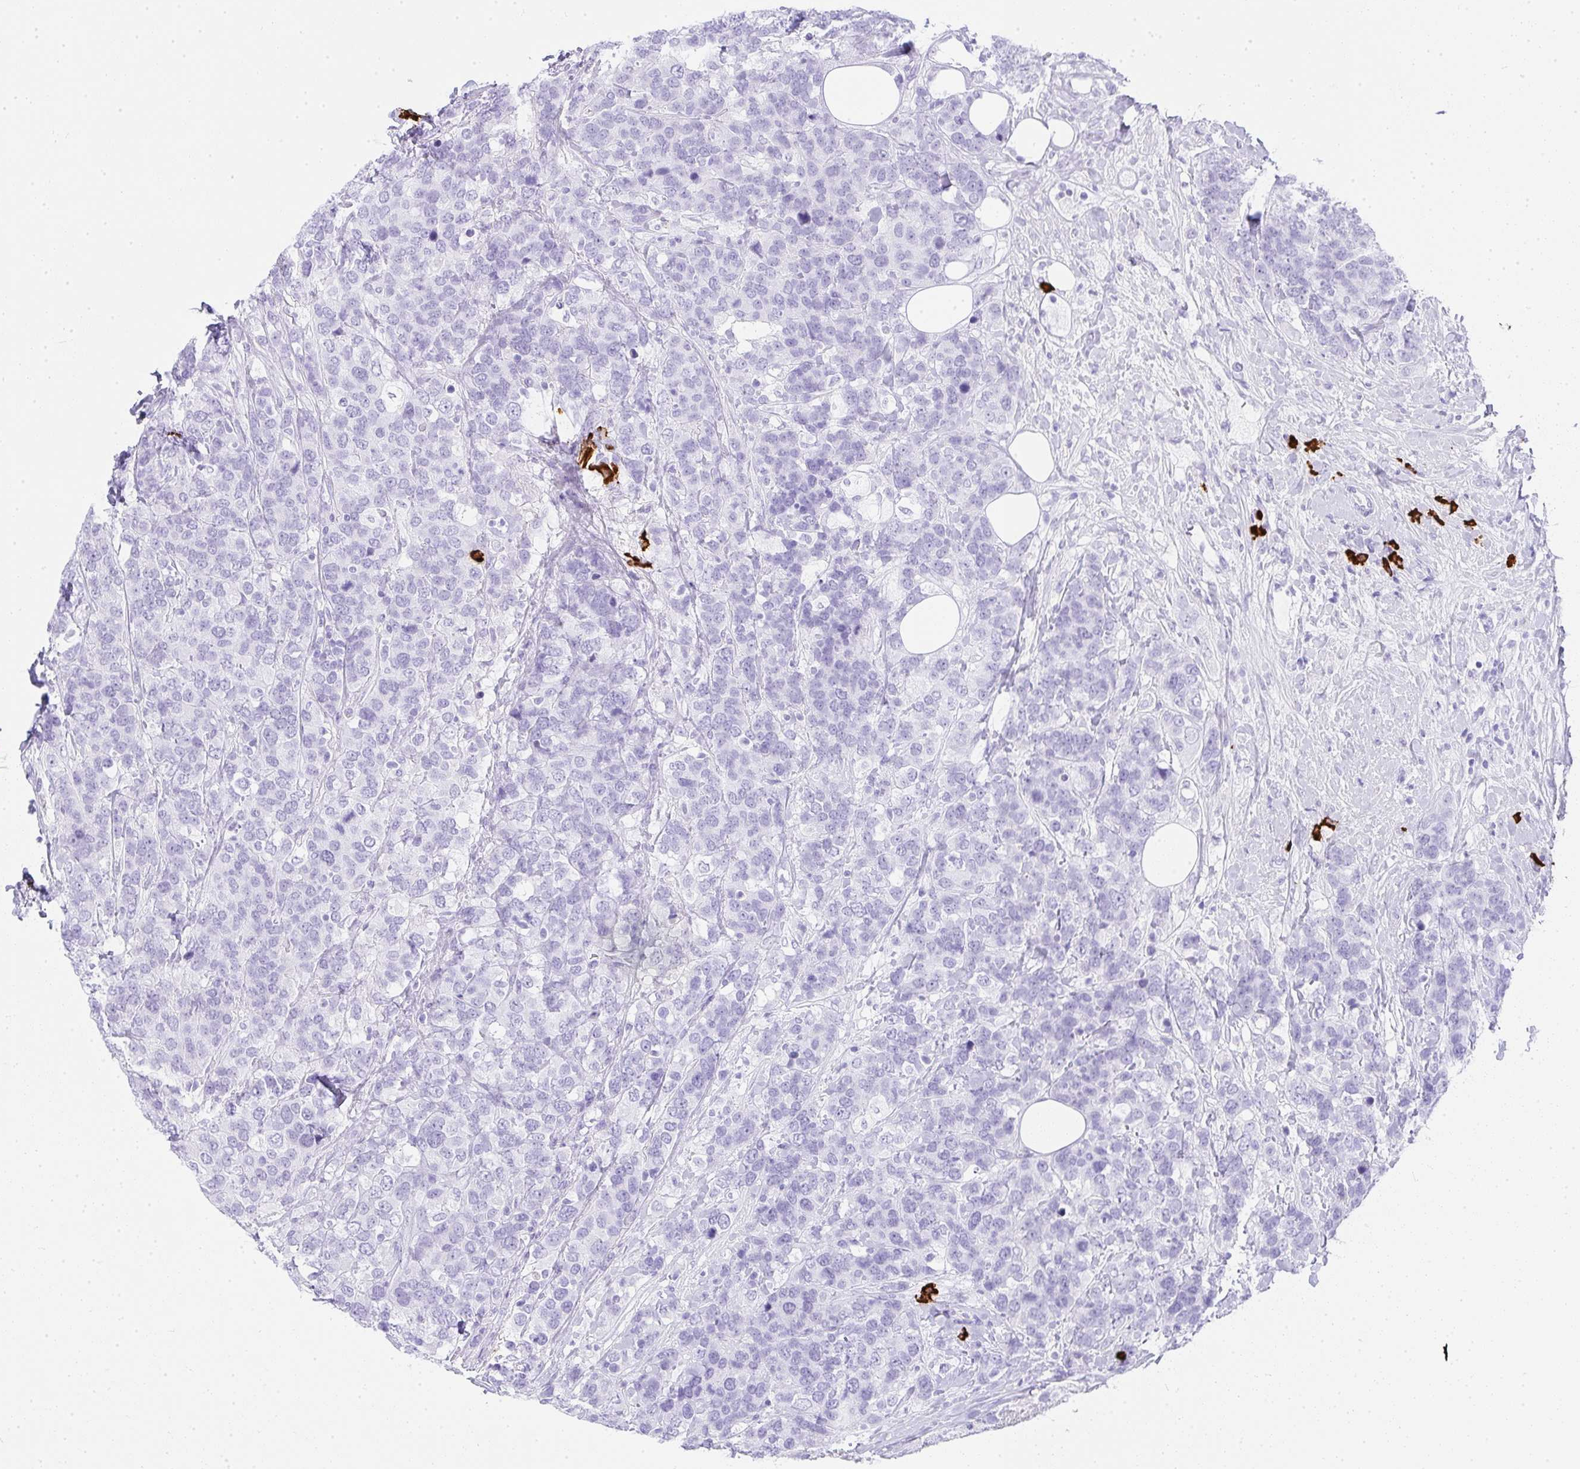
{"staining": {"intensity": "negative", "quantity": "none", "location": "none"}, "tissue": "breast cancer", "cell_type": "Tumor cells", "image_type": "cancer", "snomed": [{"axis": "morphology", "description": "Lobular carcinoma"}, {"axis": "topography", "description": "Breast"}], "caption": "Tumor cells show no significant protein expression in lobular carcinoma (breast). Brightfield microscopy of immunohistochemistry (IHC) stained with DAB (3,3'-diaminobenzidine) (brown) and hematoxylin (blue), captured at high magnification.", "gene": "CDADC1", "patient": {"sex": "female", "age": 59}}